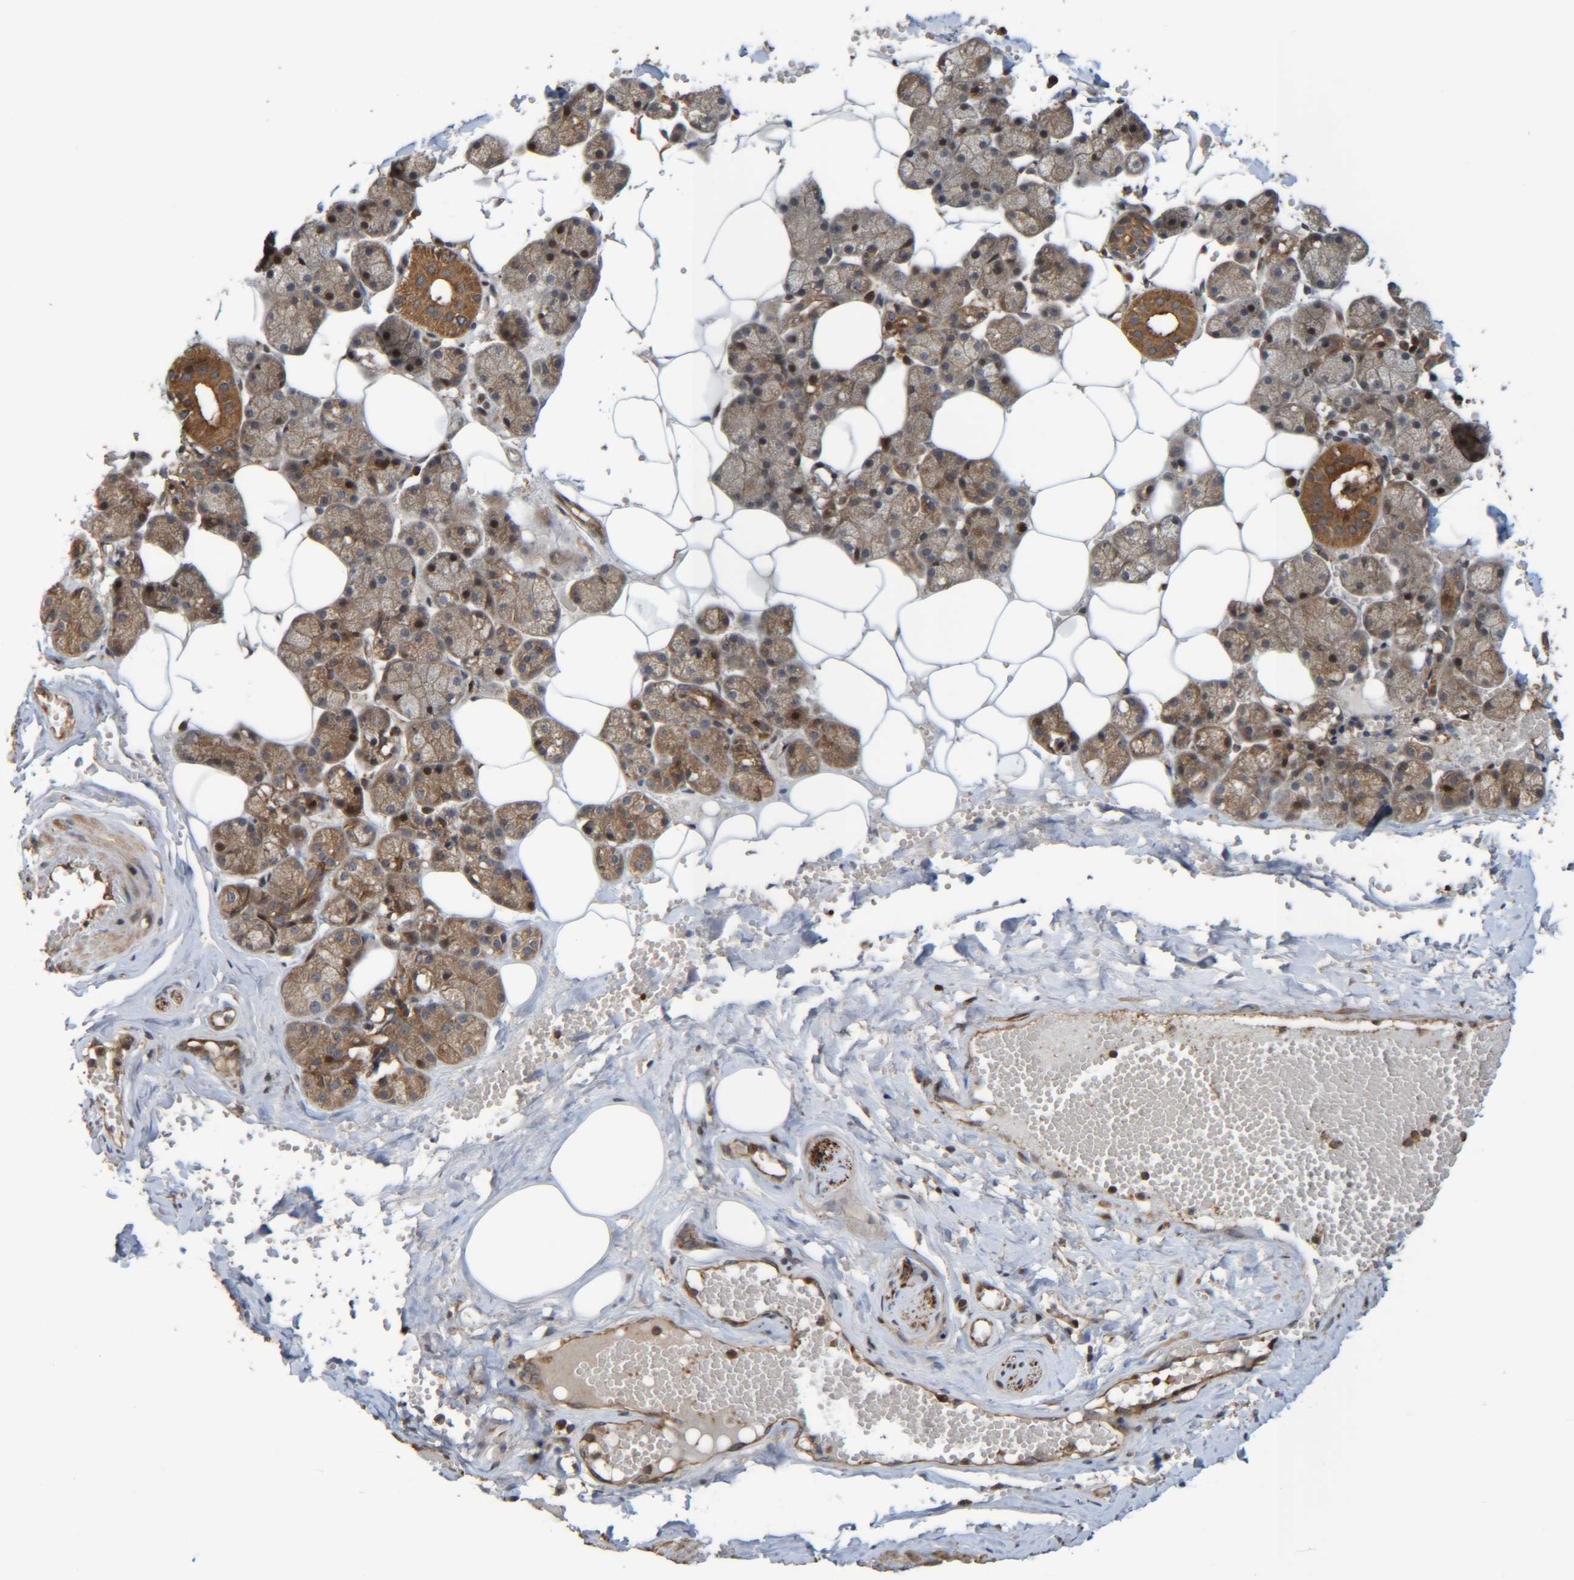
{"staining": {"intensity": "moderate", "quantity": ">75%", "location": "cytoplasmic/membranous"}, "tissue": "salivary gland", "cell_type": "Glandular cells", "image_type": "normal", "snomed": [{"axis": "morphology", "description": "Normal tissue, NOS"}, {"axis": "topography", "description": "Salivary gland"}], "caption": "Normal salivary gland was stained to show a protein in brown. There is medium levels of moderate cytoplasmic/membranous positivity in approximately >75% of glandular cells. (DAB = brown stain, brightfield microscopy at high magnification).", "gene": "CCDC57", "patient": {"sex": "male", "age": 62}}